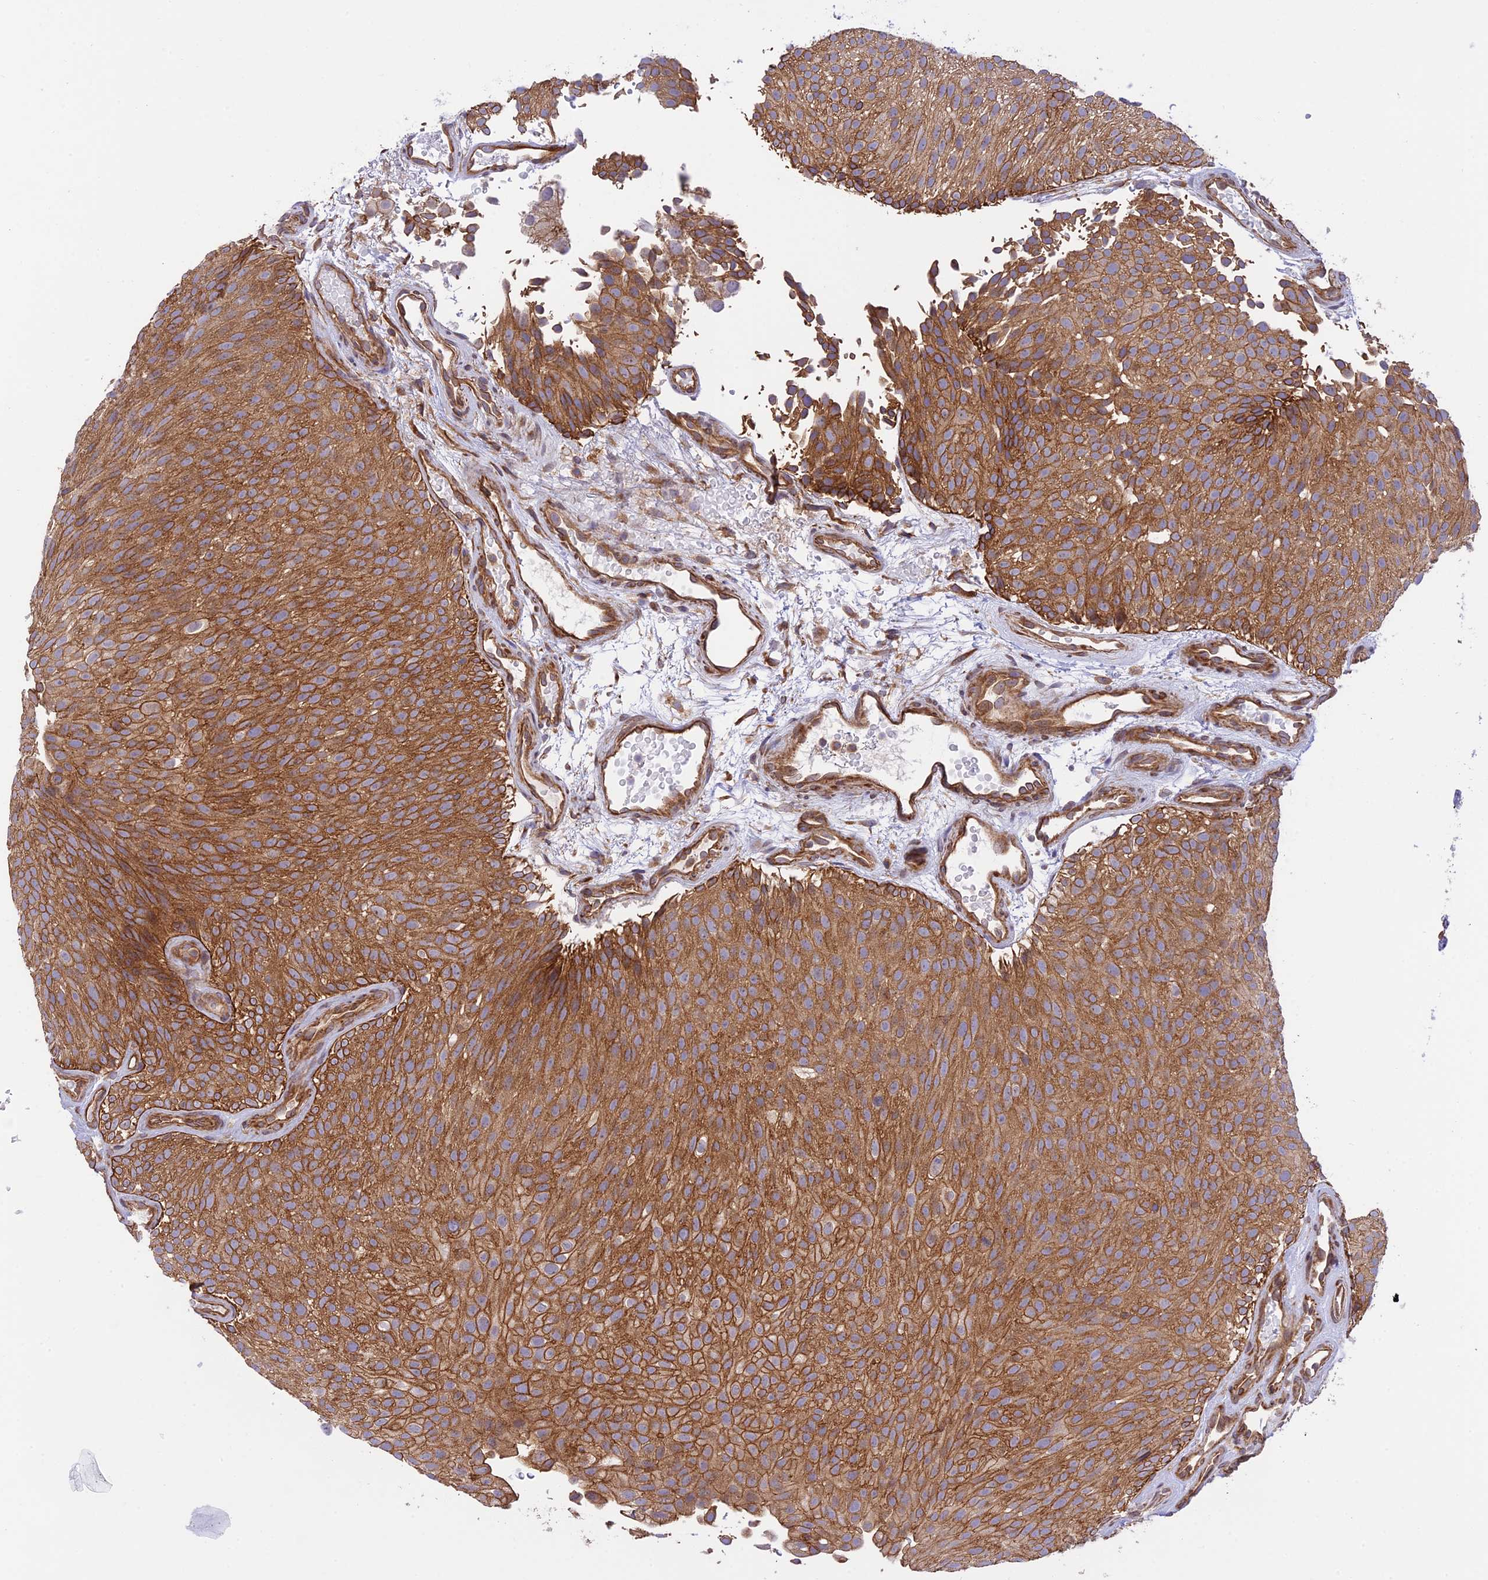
{"staining": {"intensity": "strong", "quantity": ">75%", "location": "cytoplasmic/membranous"}, "tissue": "urothelial cancer", "cell_type": "Tumor cells", "image_type": "cancer", "snomed": [{"axis": "morphology", "description": "Urothelial carcinoma, Low grade"}, {"axis": "topography", "description": "Urinary bladder"}], "caption": "A brown stain labels strong cytoplasmic/membranous positivity of a protein in urothelial carcinoma (low-grade) tumor cells.", "gene": "EXOC3L4", "patient": {"sex": "male", "age": 78}}